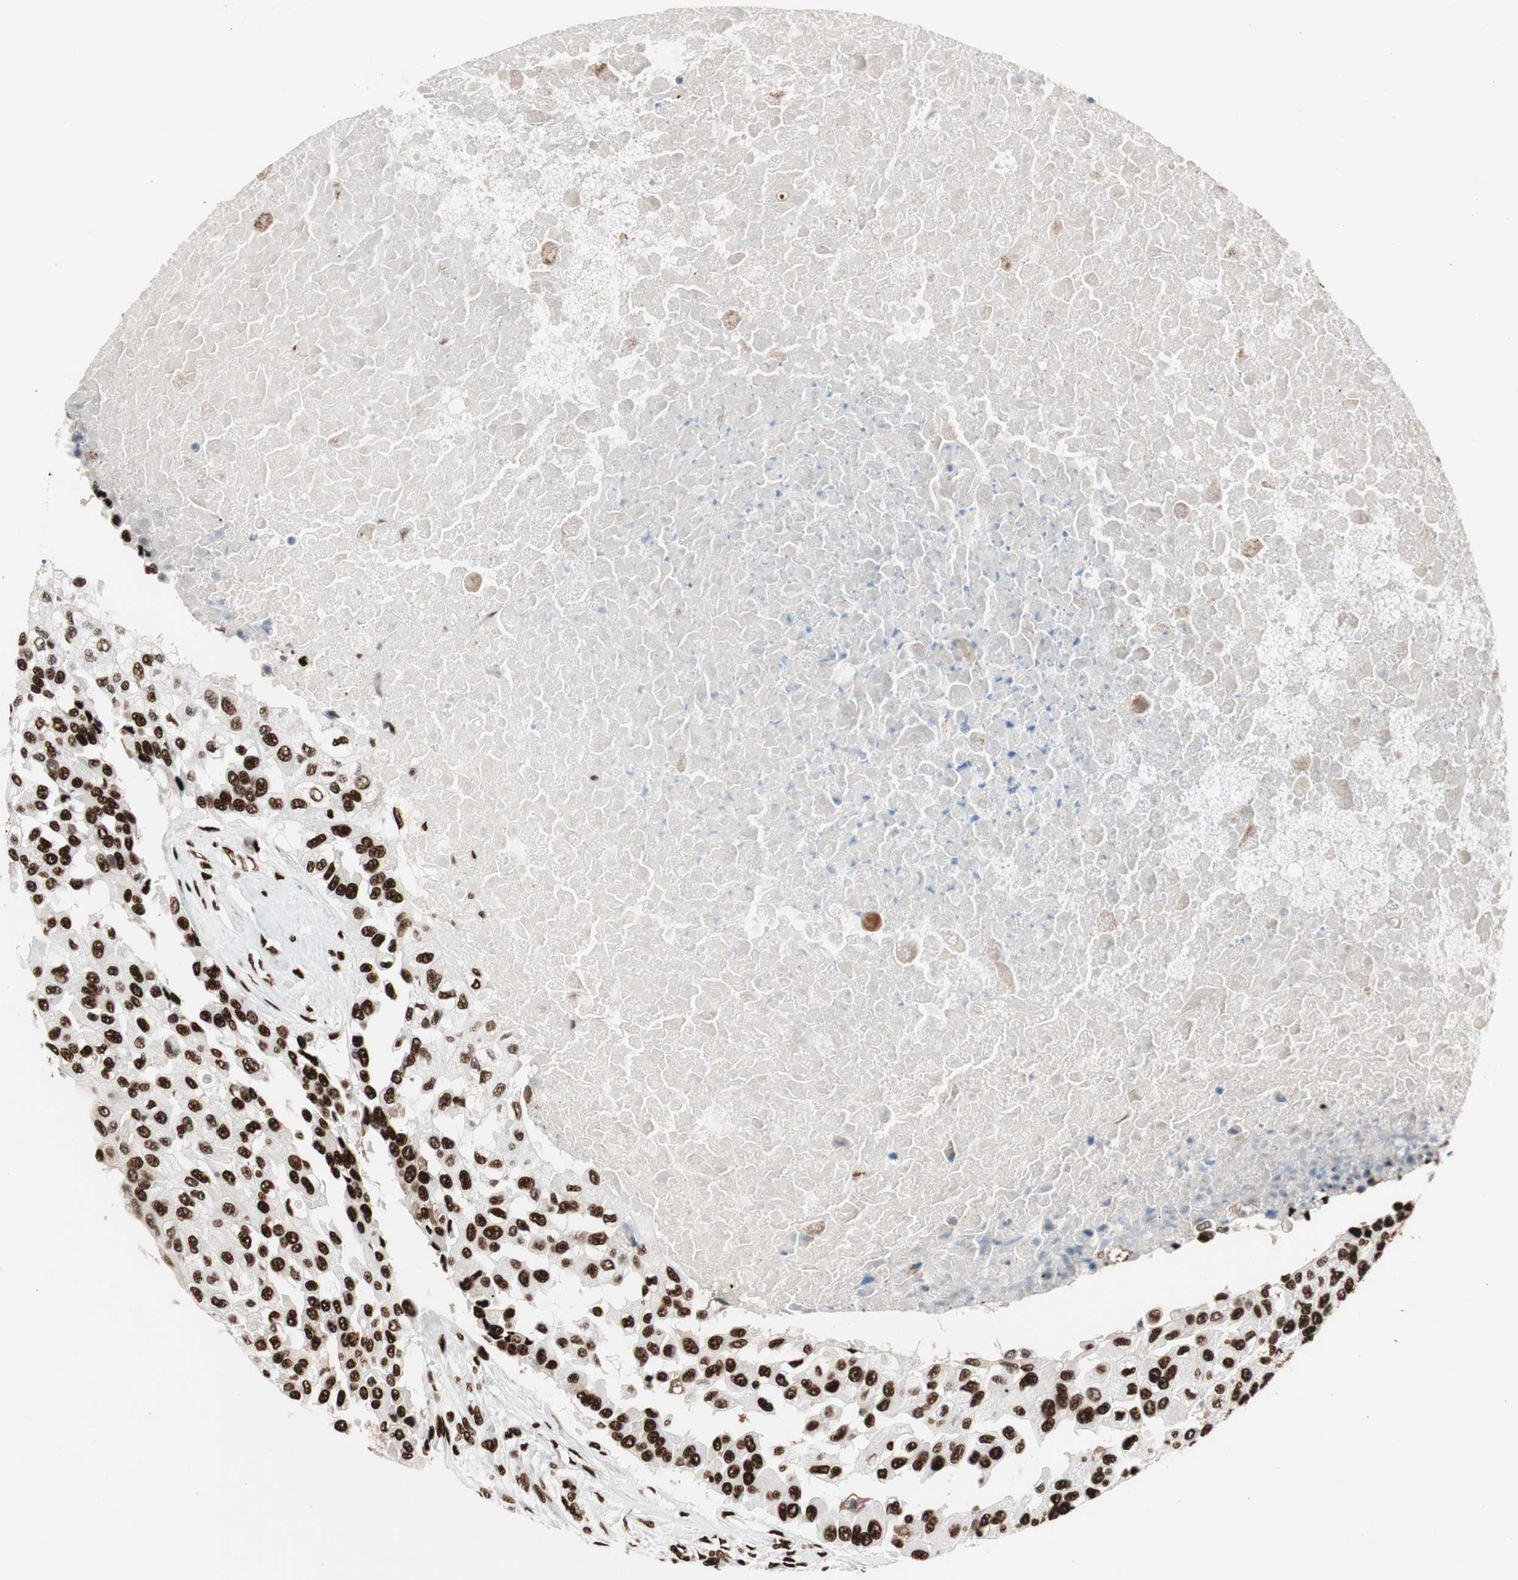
{"staining": {"intensity": "strong", "quantity": ">75%", "location": "nuclear"}, "tissue": "breast cancer", "cell_type": "Tumor cells", "image_type": "cancer", "snomed": [{"axis": "morphology", "description": "Normal tissue, NOS"}, {"axis": "morphology", "description": "Duct carcinoma"}, {"axis": "topography", "description": "Breast"}], "caption": "Immunohistochemistry (IHC) (DAB) staining of human infiltrating ductal carcinoma (breast) demonstrates strong nuclear protein positivity in about >75% of tumor cells.", "gene": "PSME3", "patient": {"sex": "female", "age": 49}}